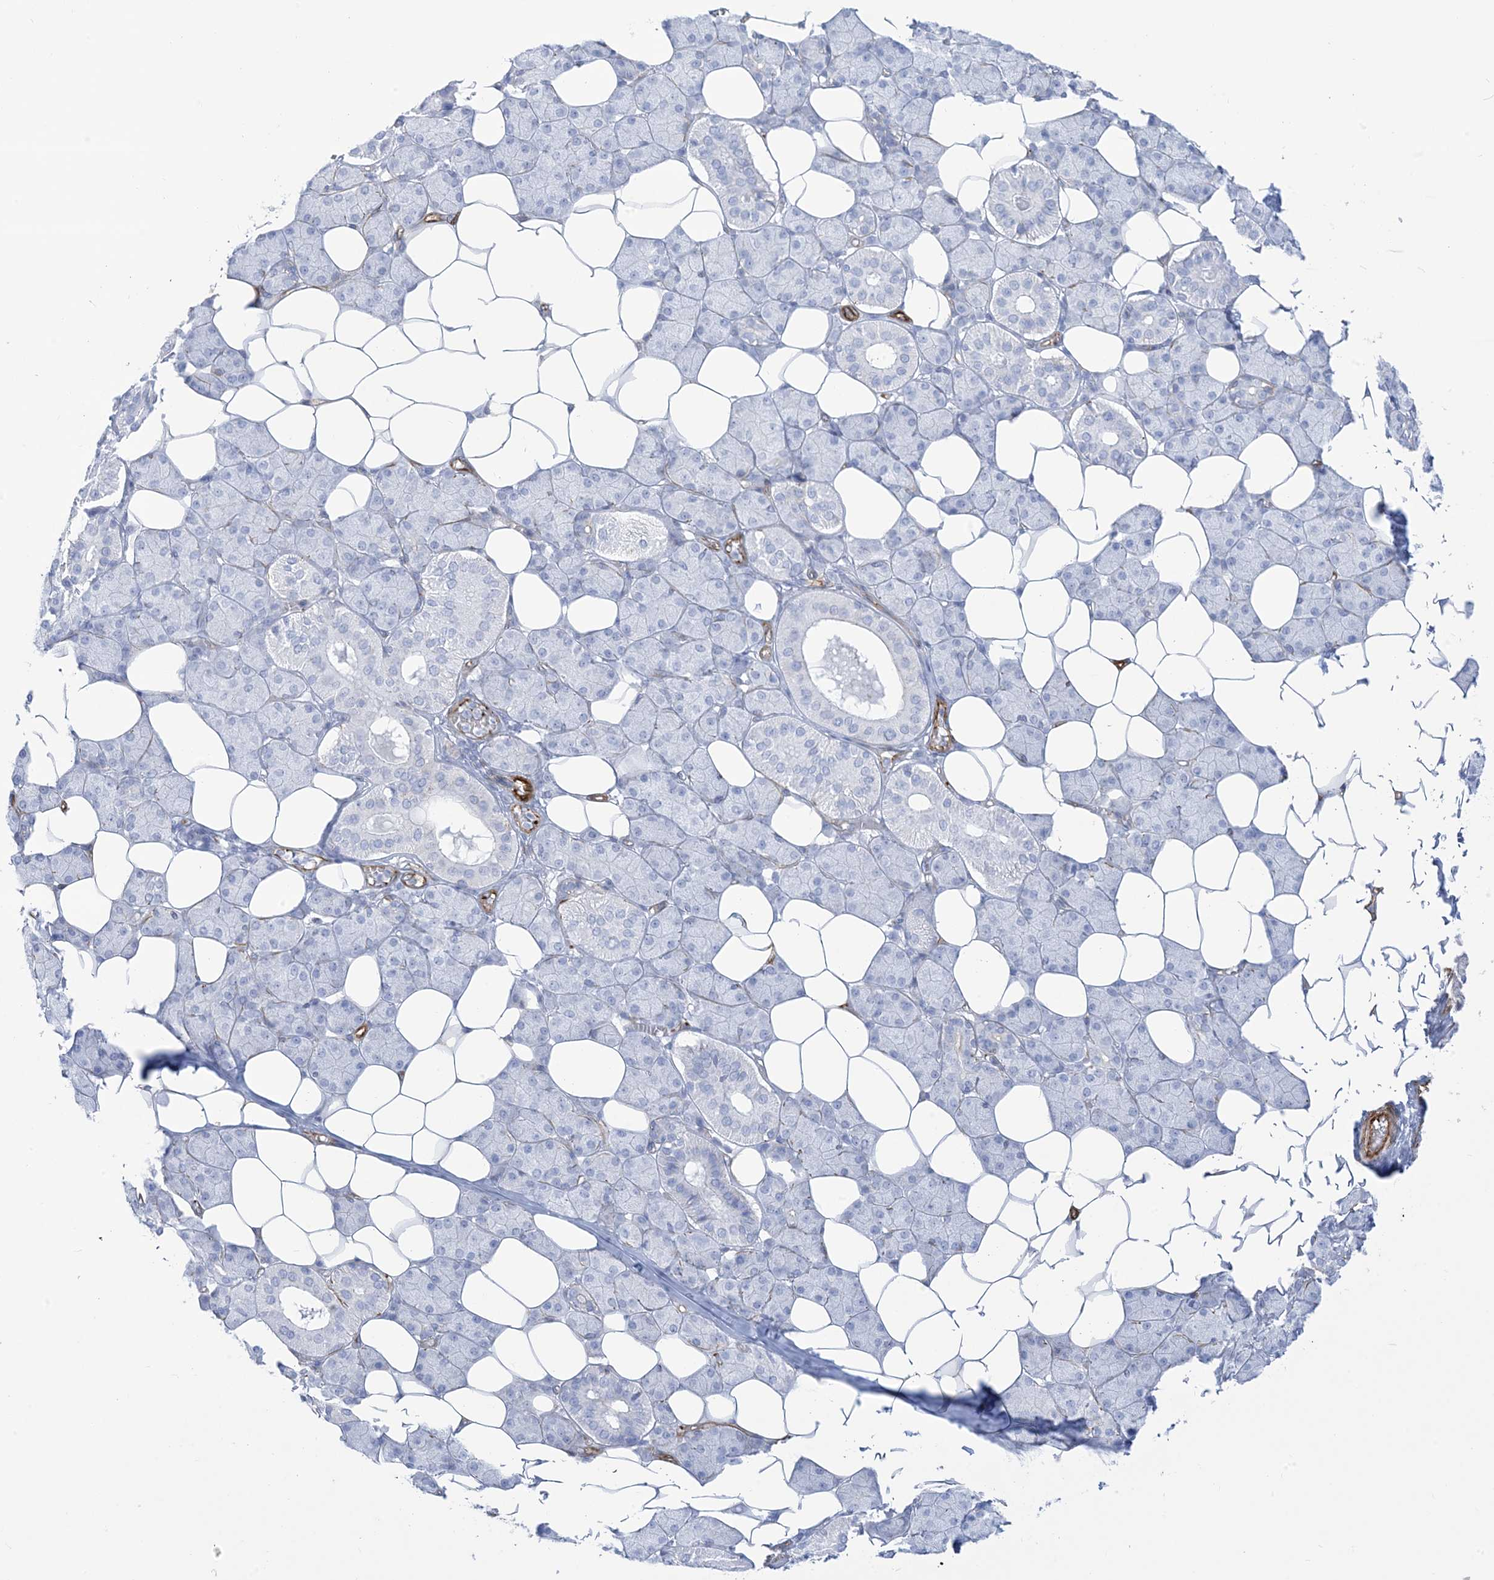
{"staining": {"intensity": "negative", "quantity": "none", "location": "none"}, "tissue": "salivary gland", "cell_type": "Glandular cells", "image_type": "normal", "snomed": [{"axis": "morphology", "description": "Normal tissue, NOS"}, {"axis": "topography", "description": "Salivary gland"}], "caption": "Glandular cells show no significant protein expression in benign salivary gland.", "gene": "B3GNT7", "patient": {"sex": "female", "age": 33}}